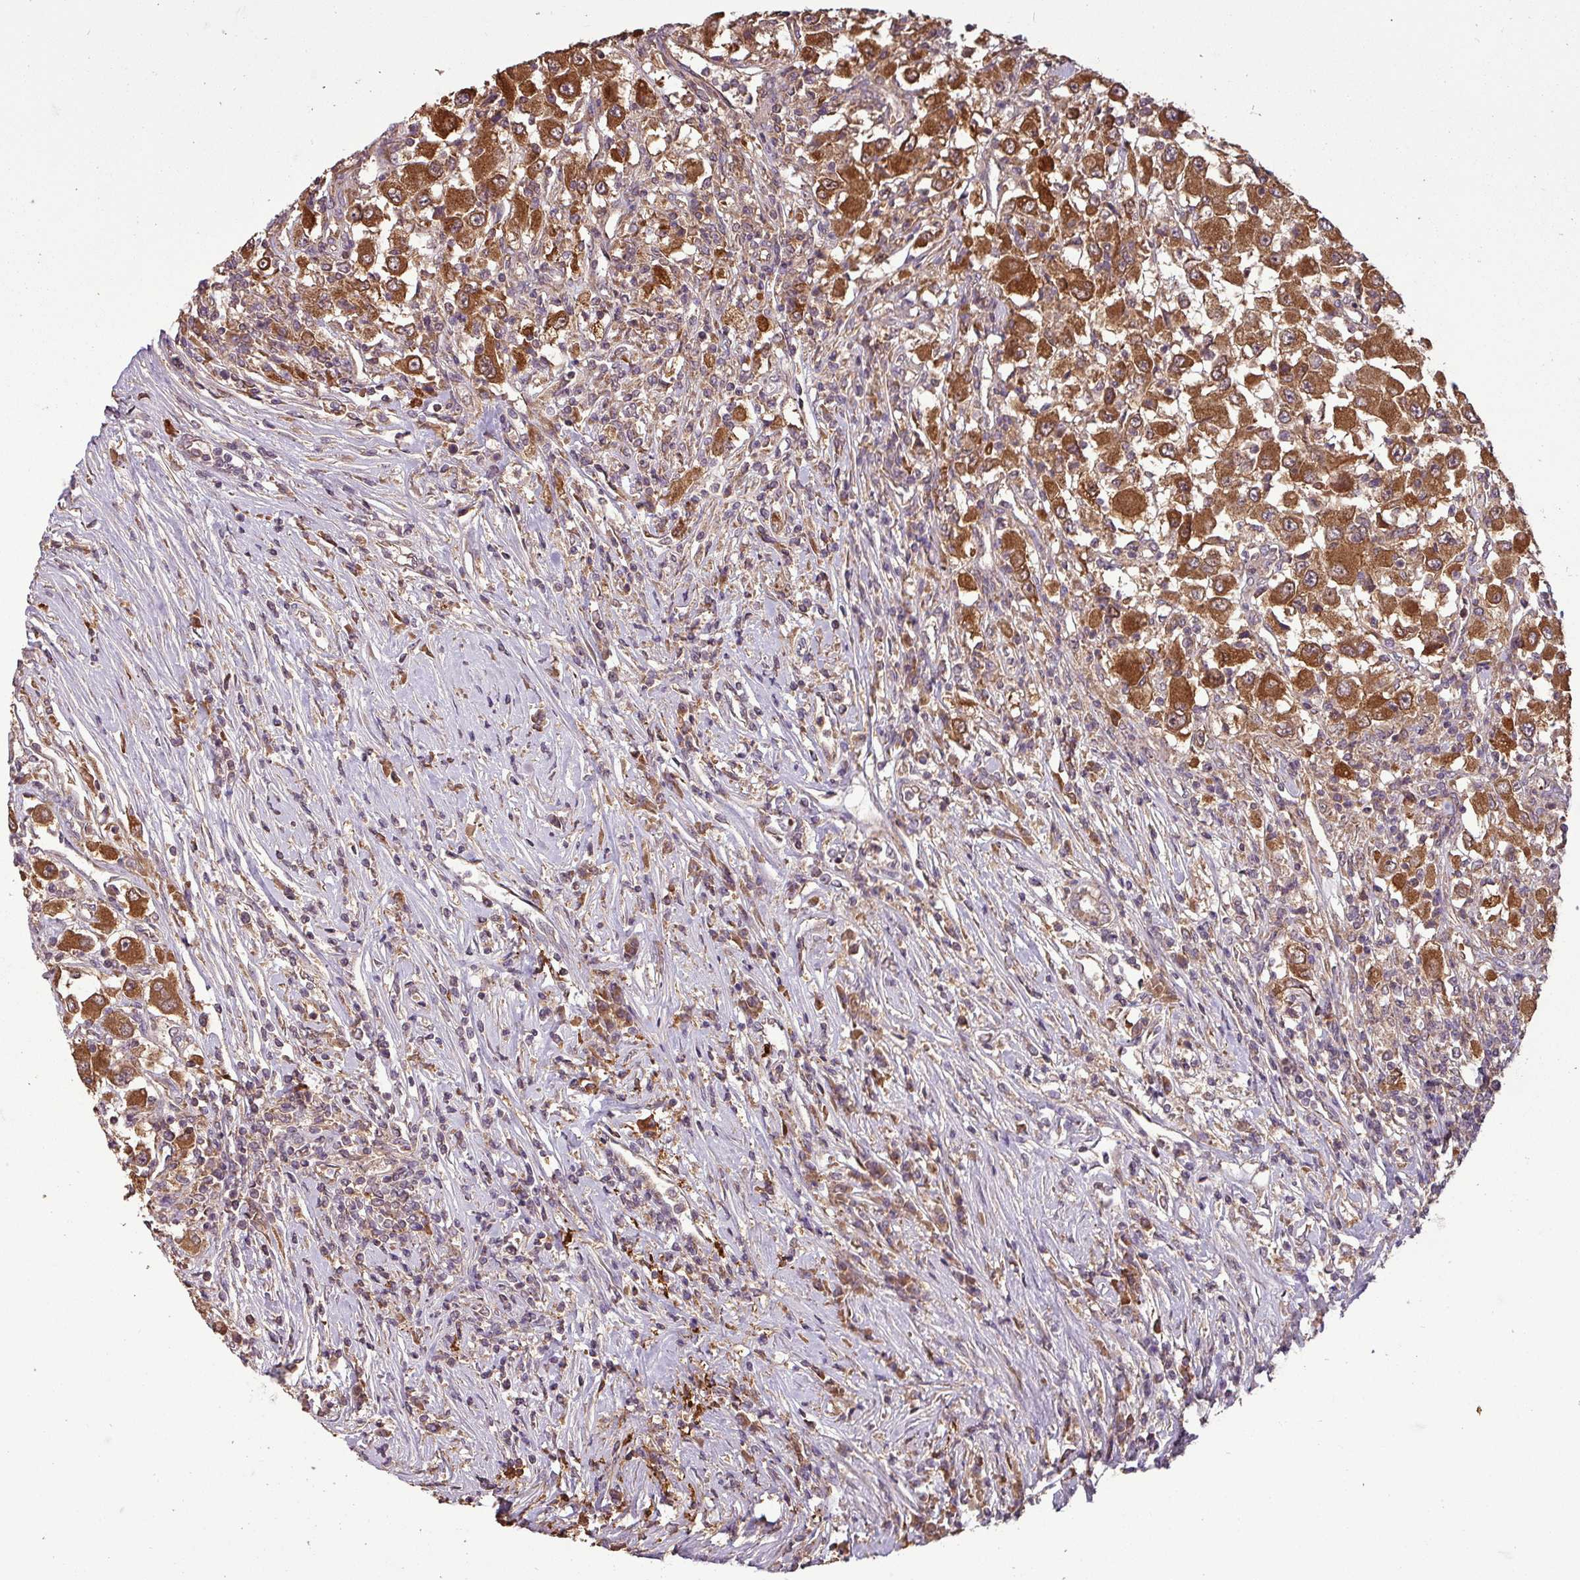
{"staining": {"intensity": "moderate", "quantity": ">75%", "location": "cytoplasmic/membranous"}, "tissue": "renal cancer", "cell_type": "Tumor cells", "image_type": "cancer", "snomed": [{"axis": "morphology", "description": "Adenocarcinoma, NOS"}, {"axis": "topography", "description": "Kidney"}], "caption": "Approximately >75% of tumor cells in human renal adenocarcinoma show moderate cytoplasmic/membranous protein staining as visualized by brown immunohistochemical staining.", "gene": "NT5C3A", "patient": {"sex": "female", "age": 67}}